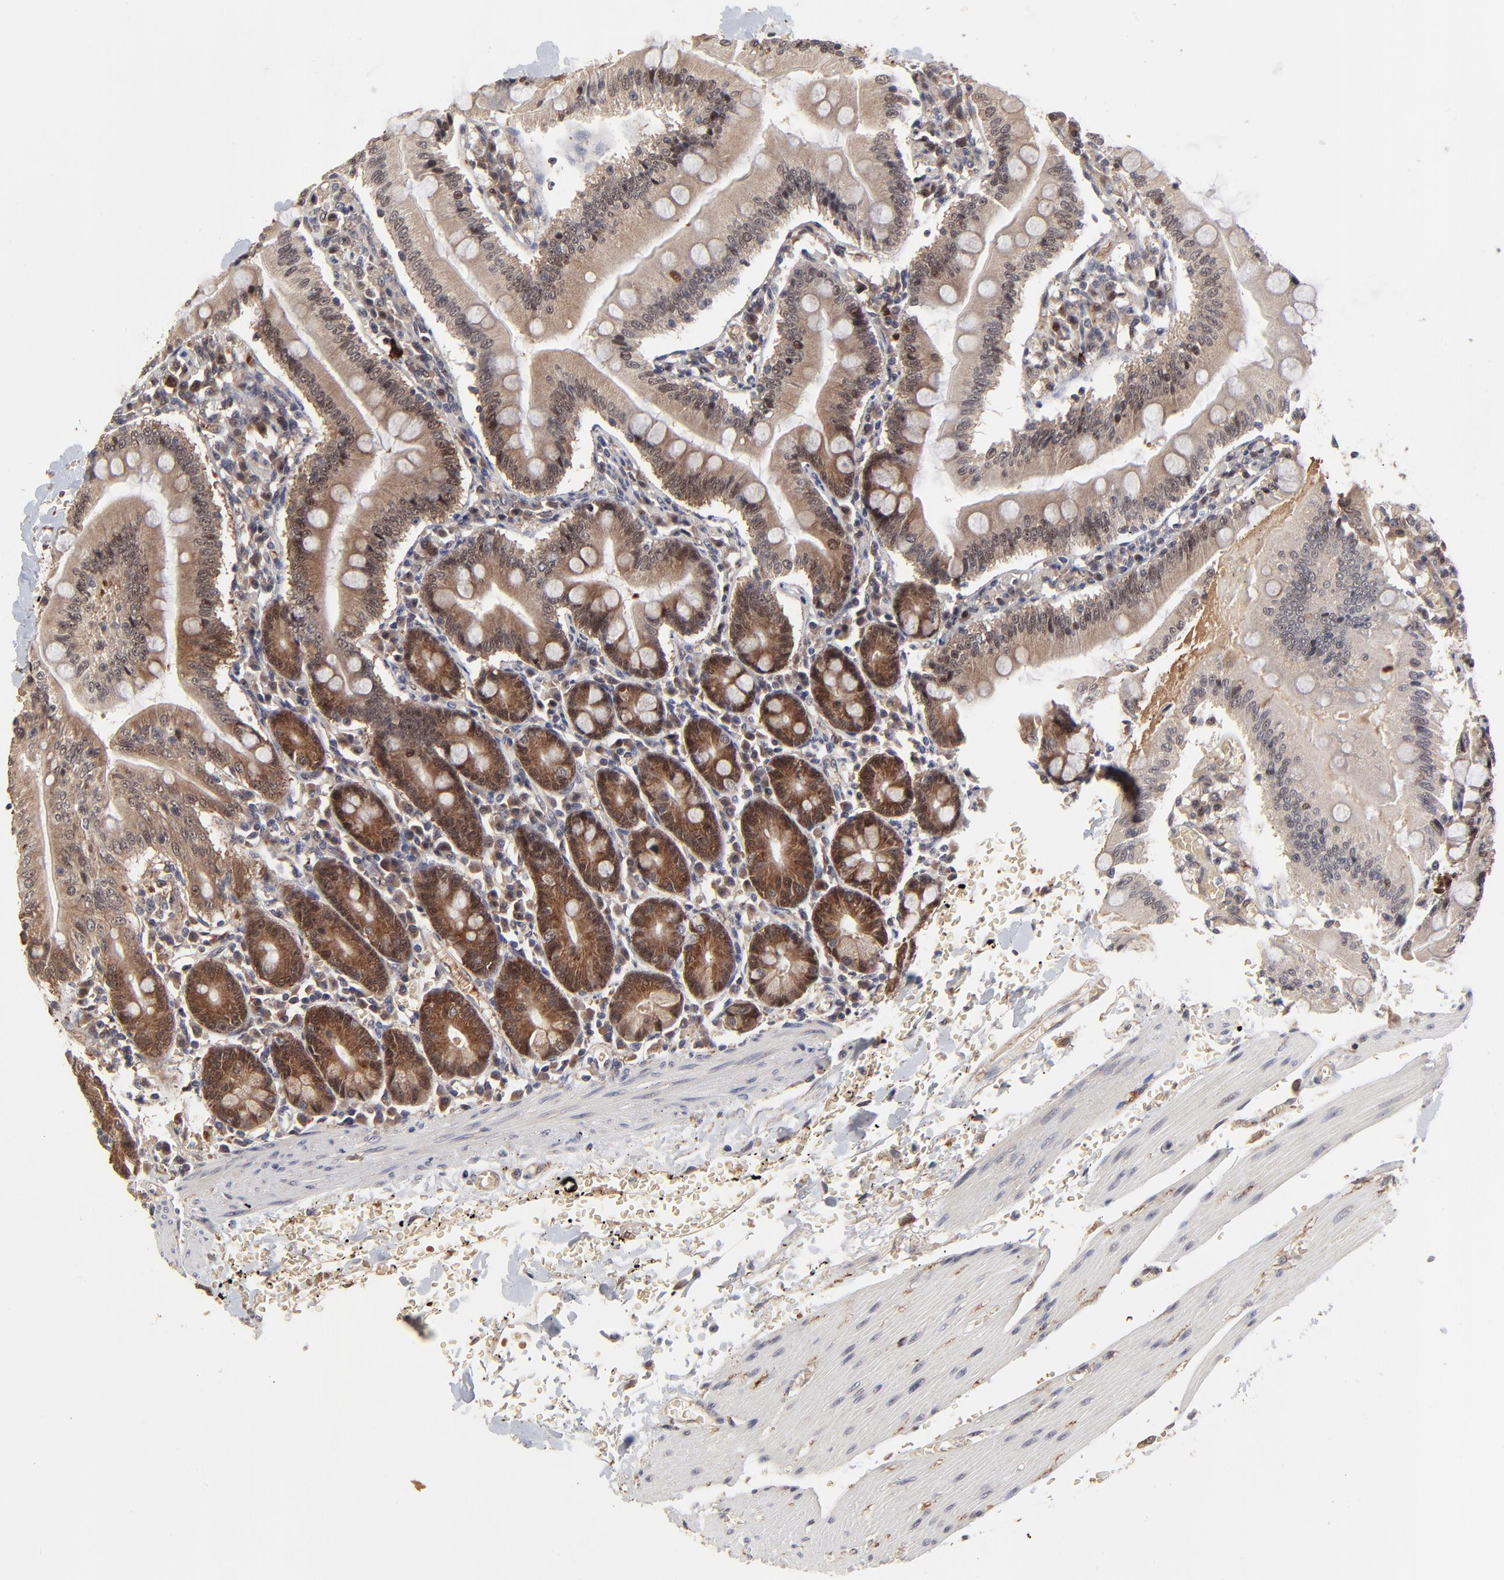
{"staining": {"intensity": "moderate", "quantity": "25%-75%", "location": "cytoplasmic/membranous"}, "tissue": "small intestine", "cell_type": "Glandular cells", "image_type": "normal", "snomed": [{"axis": "morphology", "description": "Normal tissue, NOS"}, {"axis": "topography", "description": "Small intestine"}], "caption": "Immunohistochemistry (IHC) image of normal human small intestine stained for a protein (brown), which exhibits medium levels of moderate cytoplasmic/membranous positivity in approximately 25%-75% of glandular cells.", "gene": "FRMD8", "patient": {"sex": "male", "age": 71}}